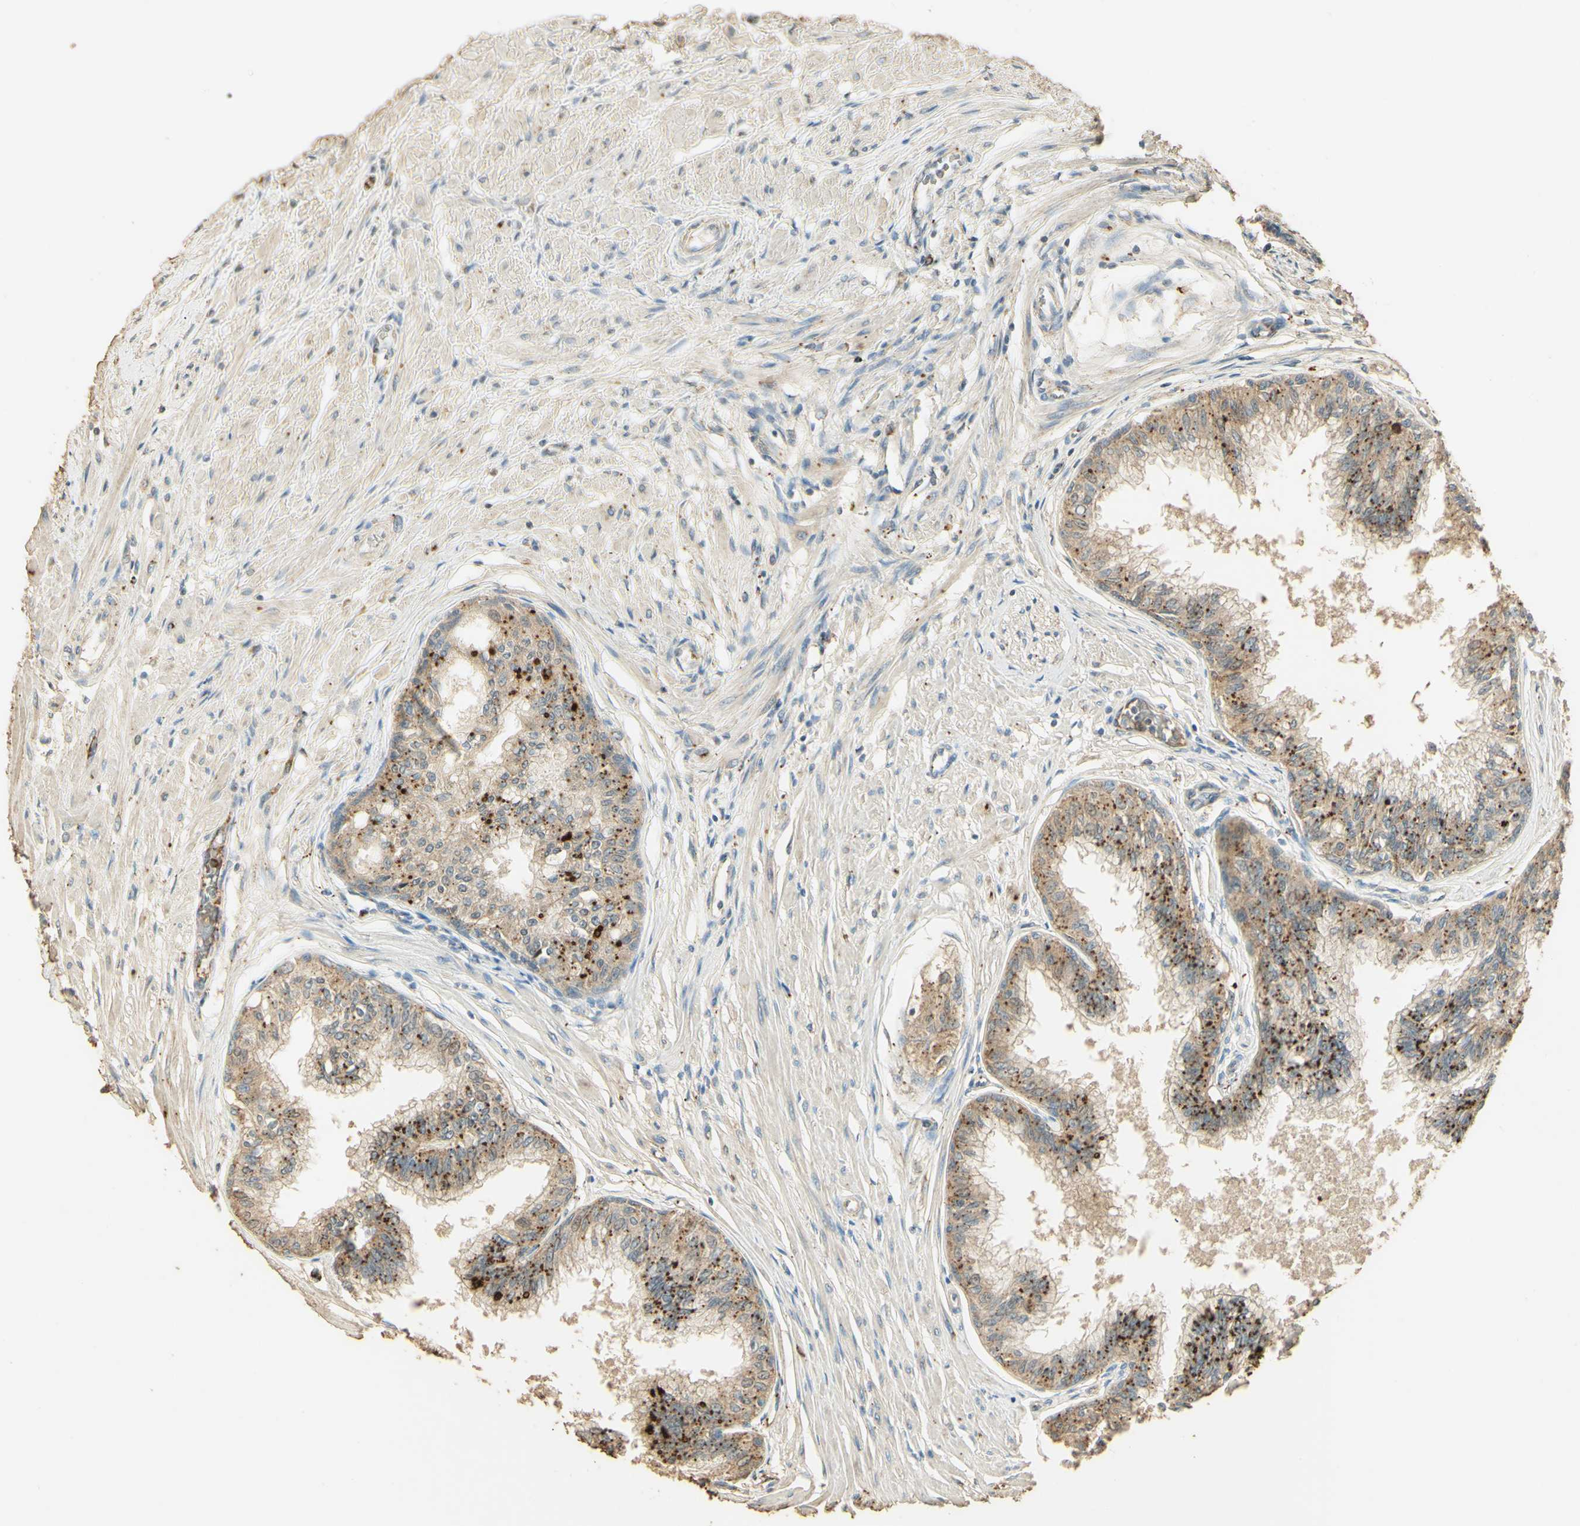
{"staining": {"intensity": "strong", "quantity": ">75%", "location": "cytoplasmic/membranous"}, "tissue": "prostate", "cell_type": "Glandular cells", "image_type": "normal", "snomed": [{"axis": "morphology", "description": "Normal tissue, NOS"}, {"axis": "topography", "description": "Prostate"}, {"axis": "topography", "description": "Seminal veicle"}], "caption": "A photomicrograph showing strong cytoplasmic/membranous staining in about >75% of glandular cells in unremarkable prostate, as visualized by brown immunohistochemical staining.", "gene": "ARHGEF17", "patient": {"sex": "male", "age": 60}}